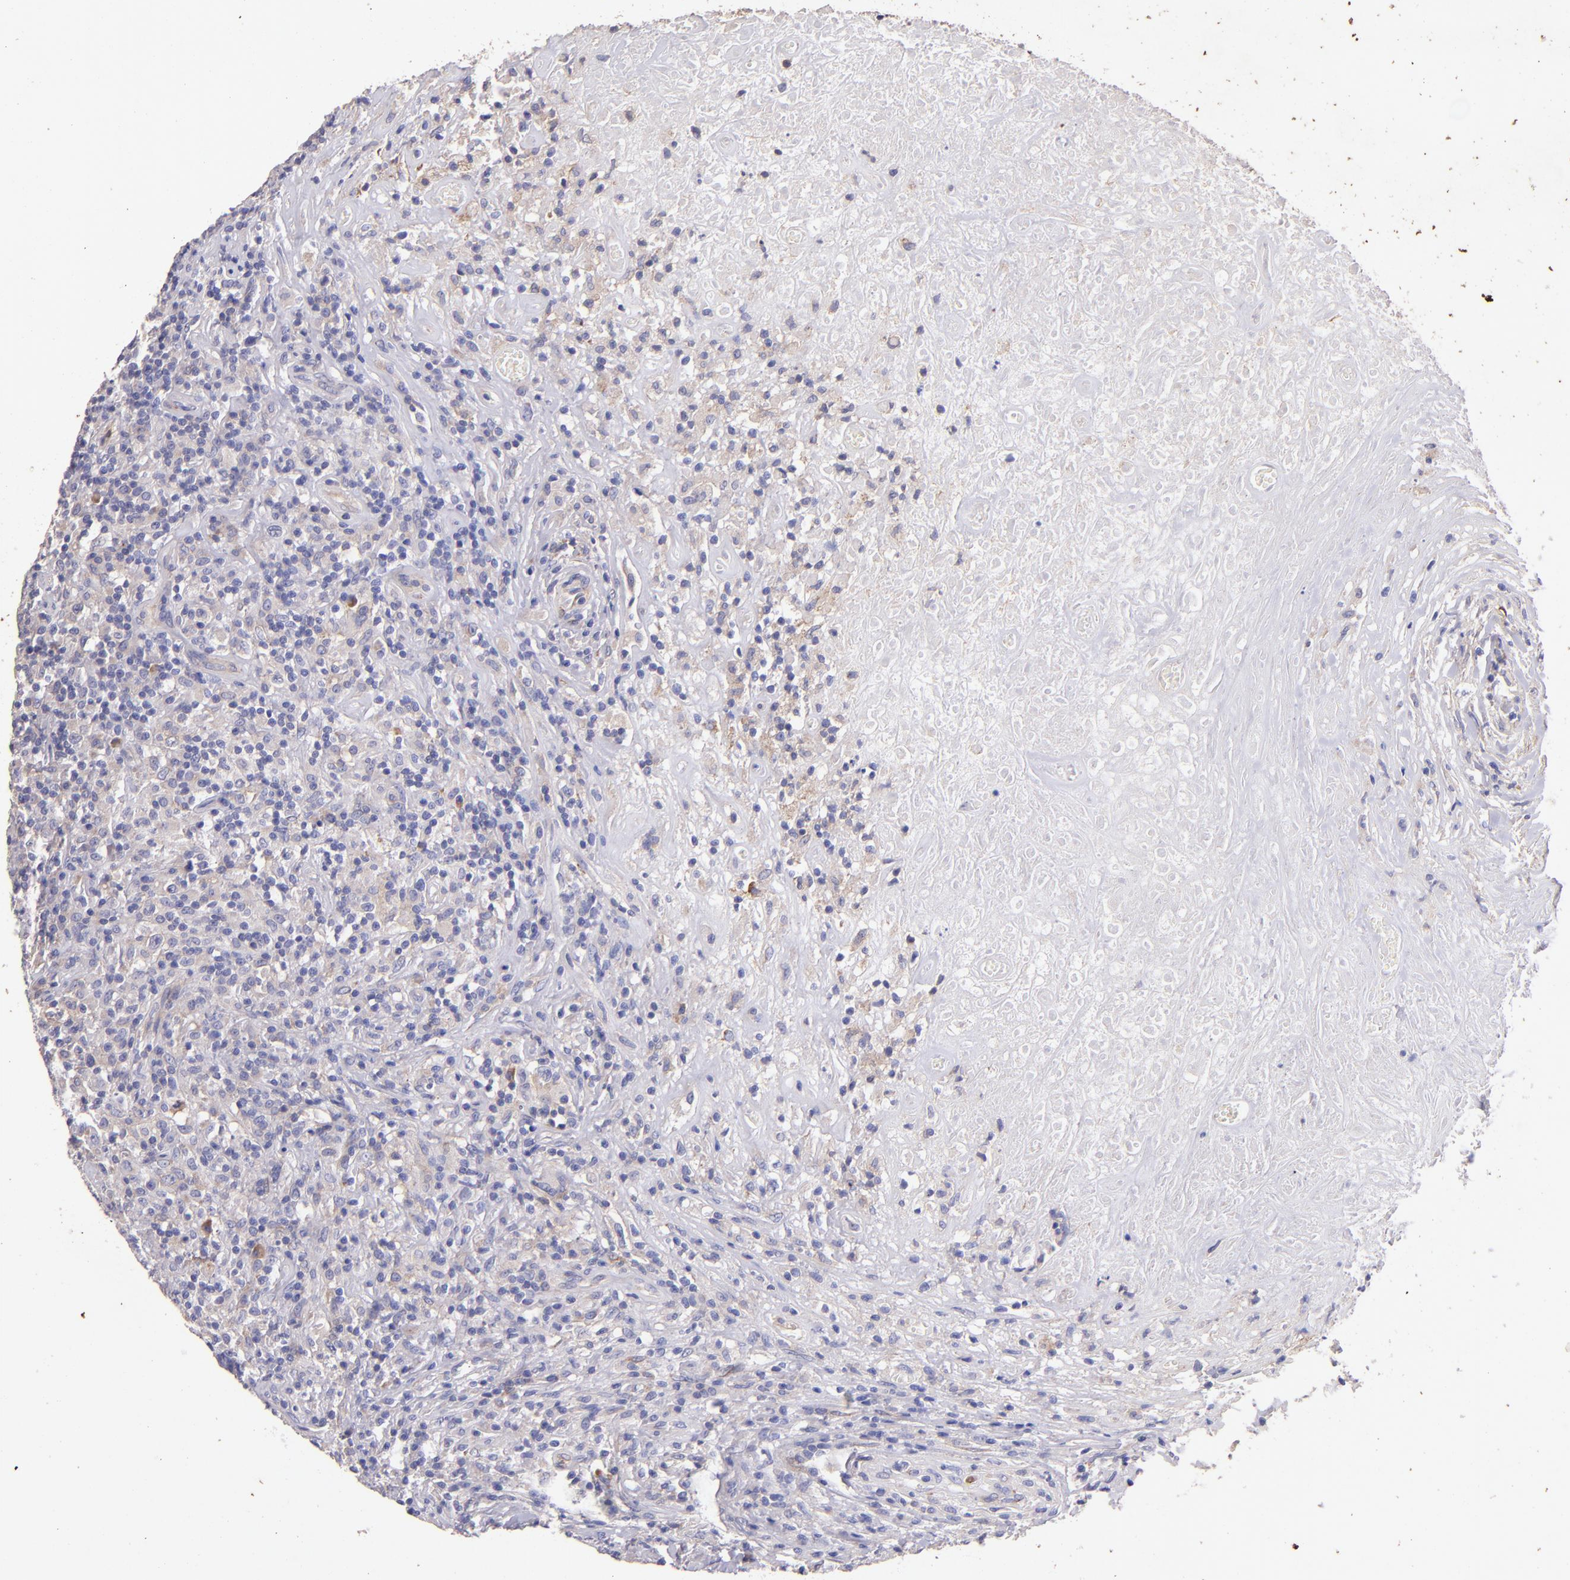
{"staining": {"intensity": "moderate", "quantity": "<25%", "location": "cytoplasmic/membranous"}, "tissue": "lymphoma", "cell_type": "Tumor cells", "image_type": "cancer", "snomed": [{"axis": "morphology", "description": "Hodgkin's disease, NOS"}, {"axis": "topography", "description": "Lymph node"}], "caption": "Brown immunohistochemical staining in lymphoma shows moderate cytoplasmic/membranous positivity in about <25% of tumor cells.", "gene": "RET", "patient": {"sex": "male", "age": 46}}